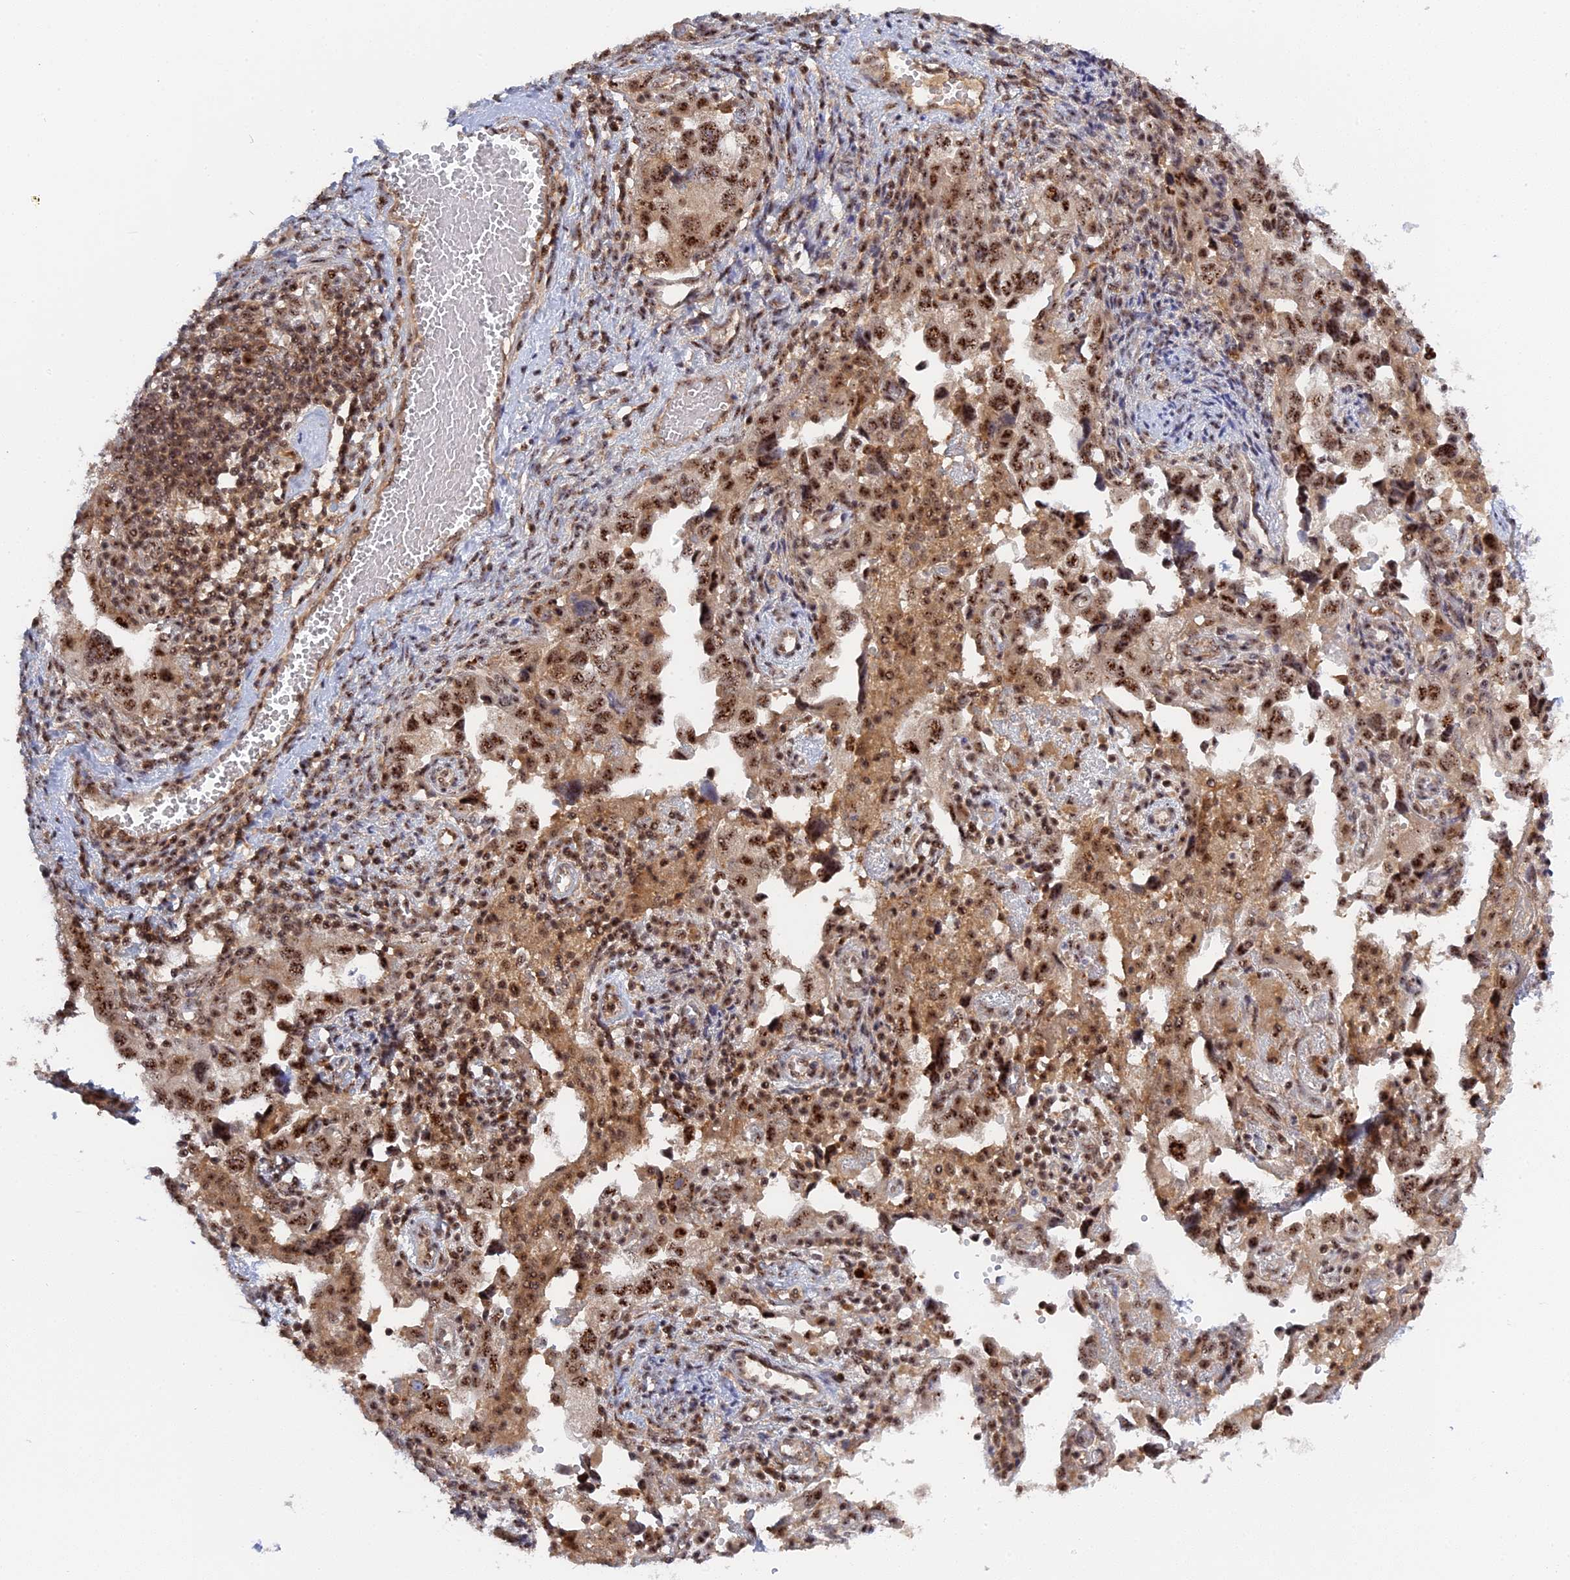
{"staining": {"intensity": "moderate", "quantity": ">75%", "location": "cytoplasmic/membranous,nuclear"}, "tissue": "ovarian cancer", "cell_type": "Tumor cells", "image_type": "cancer", "snomed": [{"axis": "morphology", "description": "Carcinoma, NOS"}, {"axis": "morphology", "description": "Cystadenocarcinoma, serous, NOS"}, {"axis": "topography", "description": "Ovary"}], "caption": "Serous cystadenocarcinoma (ovarian) stained with immunohistochemistry (IHC) displays moderate cytoplasmic/membranous and nuclear positivity in about >75% of tumor cells.", "gene": "TAB1", "patient": {"sex": "female", "age": 69}}